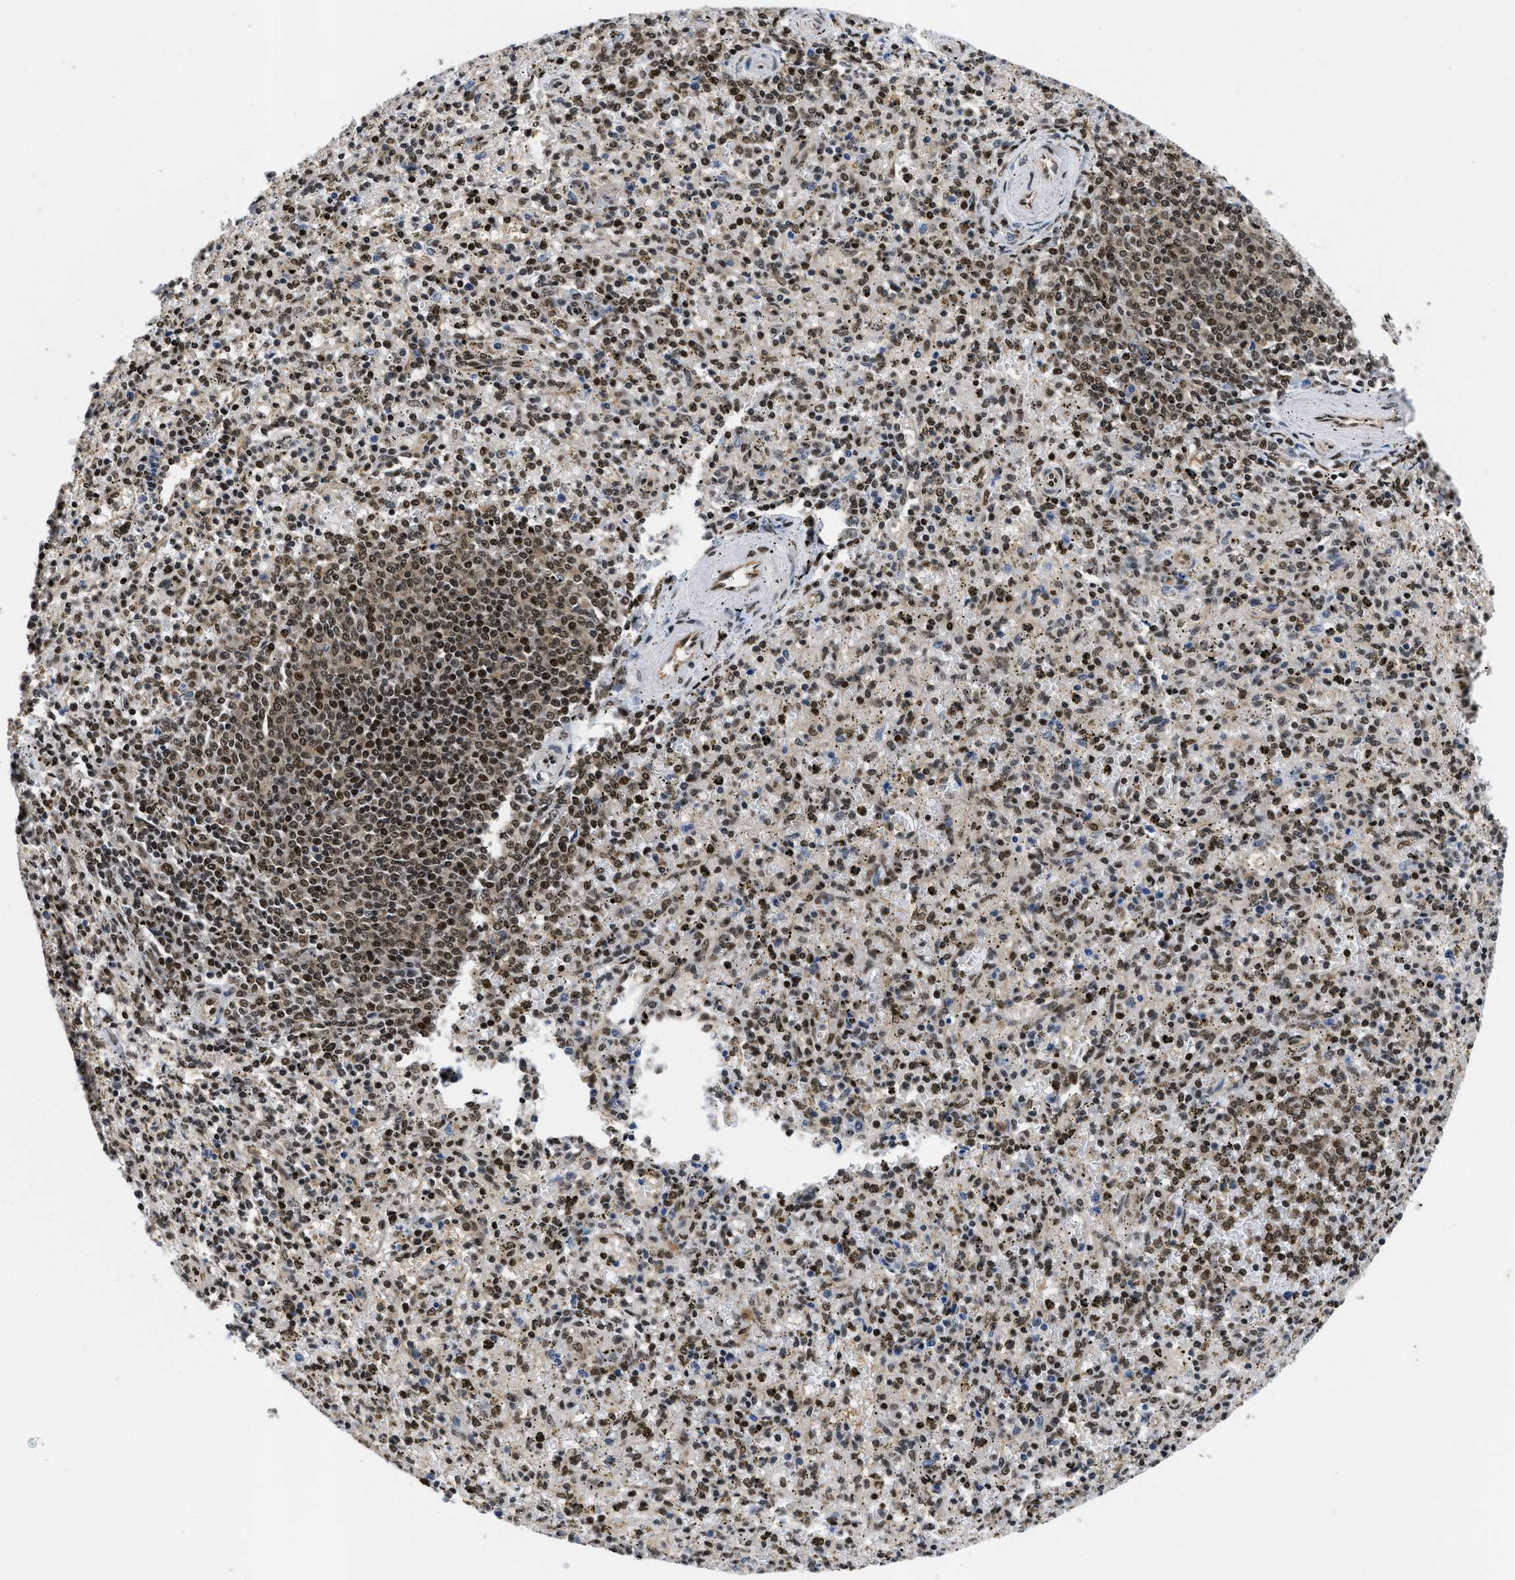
{"staining": {"intensity": "moderate", "quantity": "25%-75%", "location": "nuclear"}, "tissue": "spleen", "cell_type": "Cells in red pulp", "image_type": "normal", "snomed": [{"axis": "morphology", "description": "Normal tissue, NOS"}, {"axis": "topography", "description": "Spleen"}], "caption": "High-power microscopy captured an immunohistochemistry (IHC) micrograph of unremarkable spleen, revealing moderate nuclear positivity in approximately 25%-75% of cells in red pulp.", "gene": "SAFB", "patient": {"sex": "male", "age": 72}}